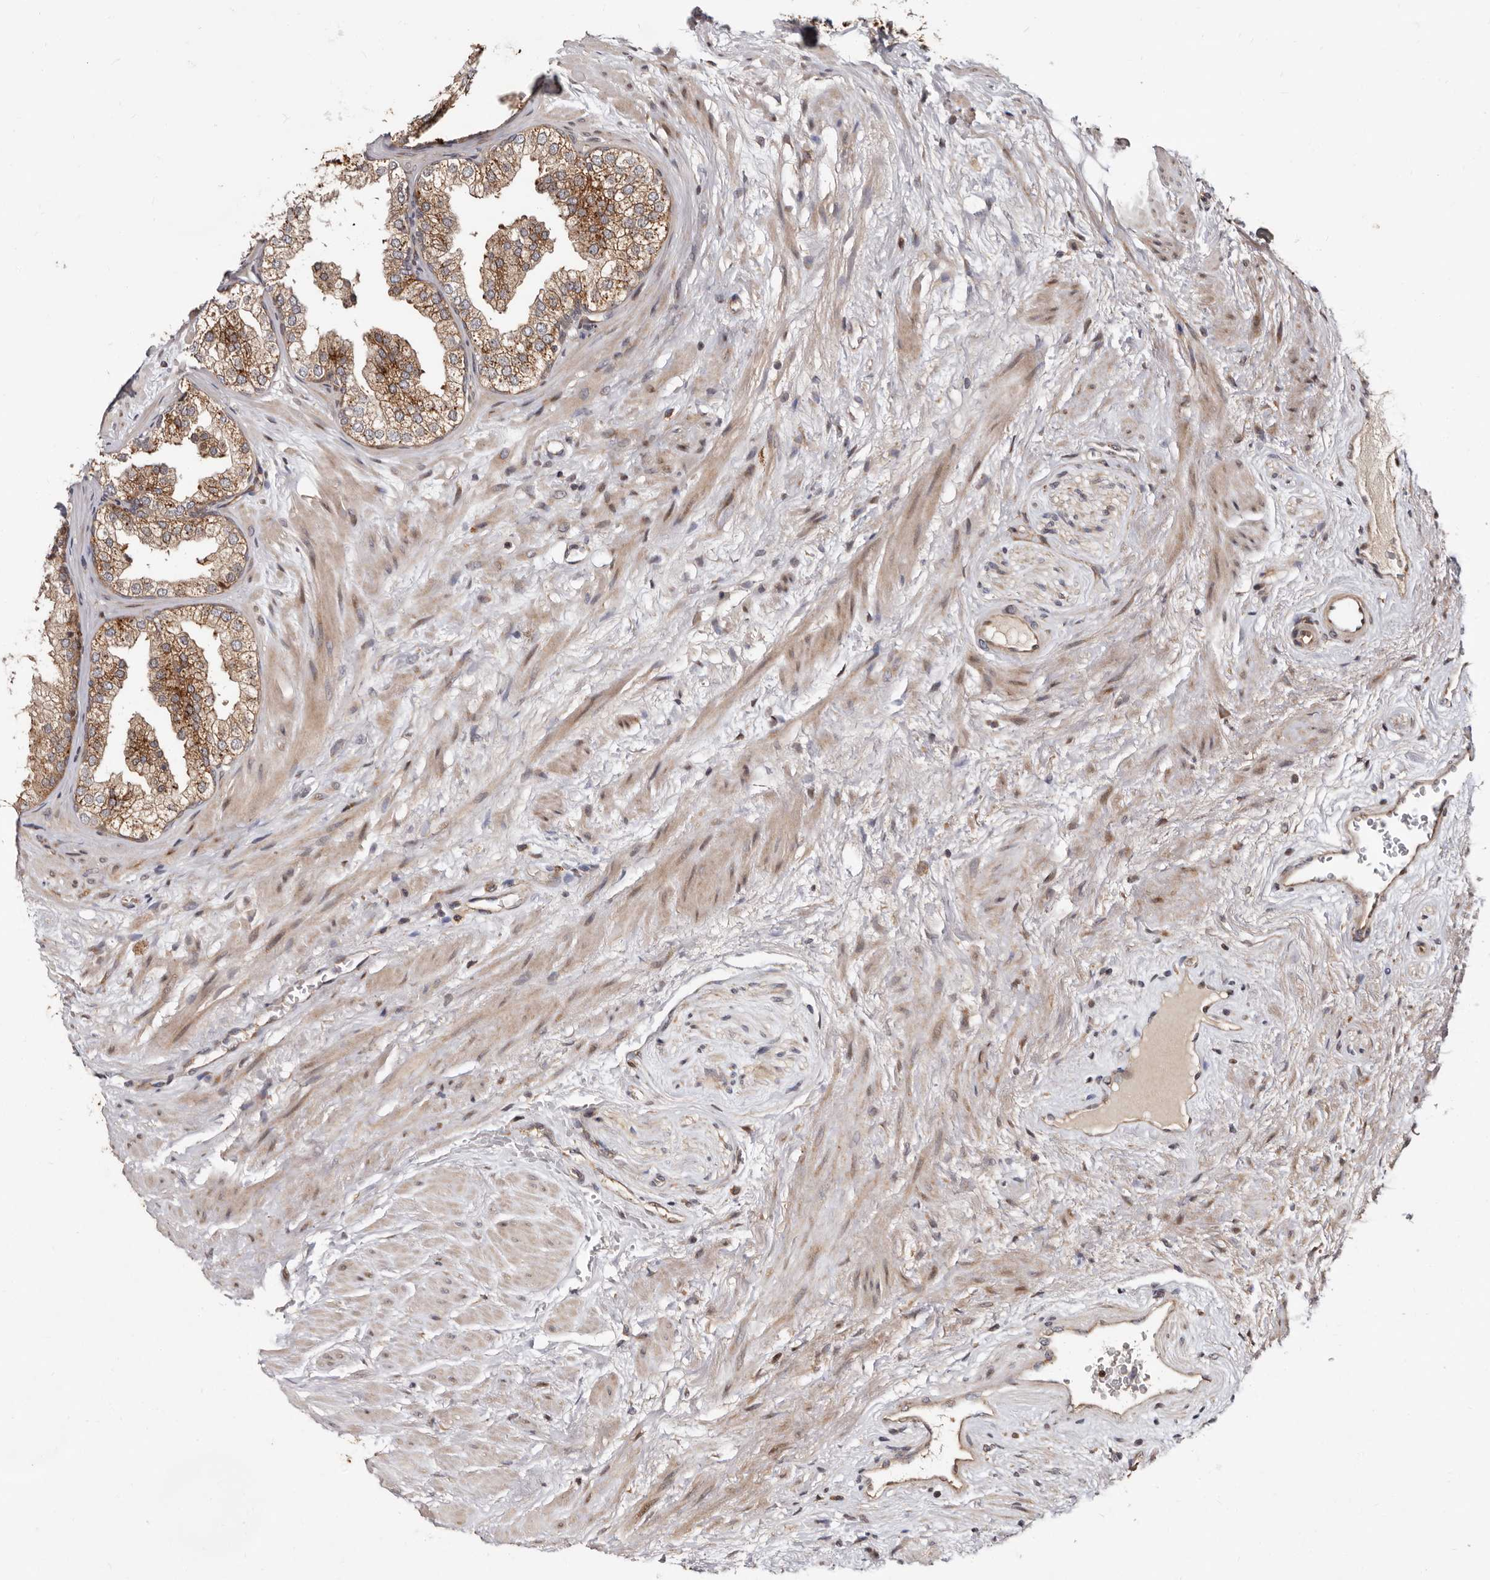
{"staining": {"intensity": "moderate", "quantity": "25%-75%", "location": "cytoplasmic/membranous"}, "tissue": "prostate", "cell_type": "Glandular cells", "image_type": "normal", "snomed": [{"axis": "morphology", "description": "Normal tissue, NOS"}, {"axis": "topography", "description": "Prostate"}], "caption": "Immunohistochemistry (IHC) (DAB (3,3'-diaminobenzidine)) staining of benign prostate displays moderate cytoplasmic/membranous protein expression in about 25%-75% of glandular cells. The staining was performed using DAB (3,3'-diaminobenzidine), with brown indicating positive protein expression. Nuclei are stained blue with hematoxylin.", "gene": "WEE2", "patient": {"sex": "male", "age": 48}}